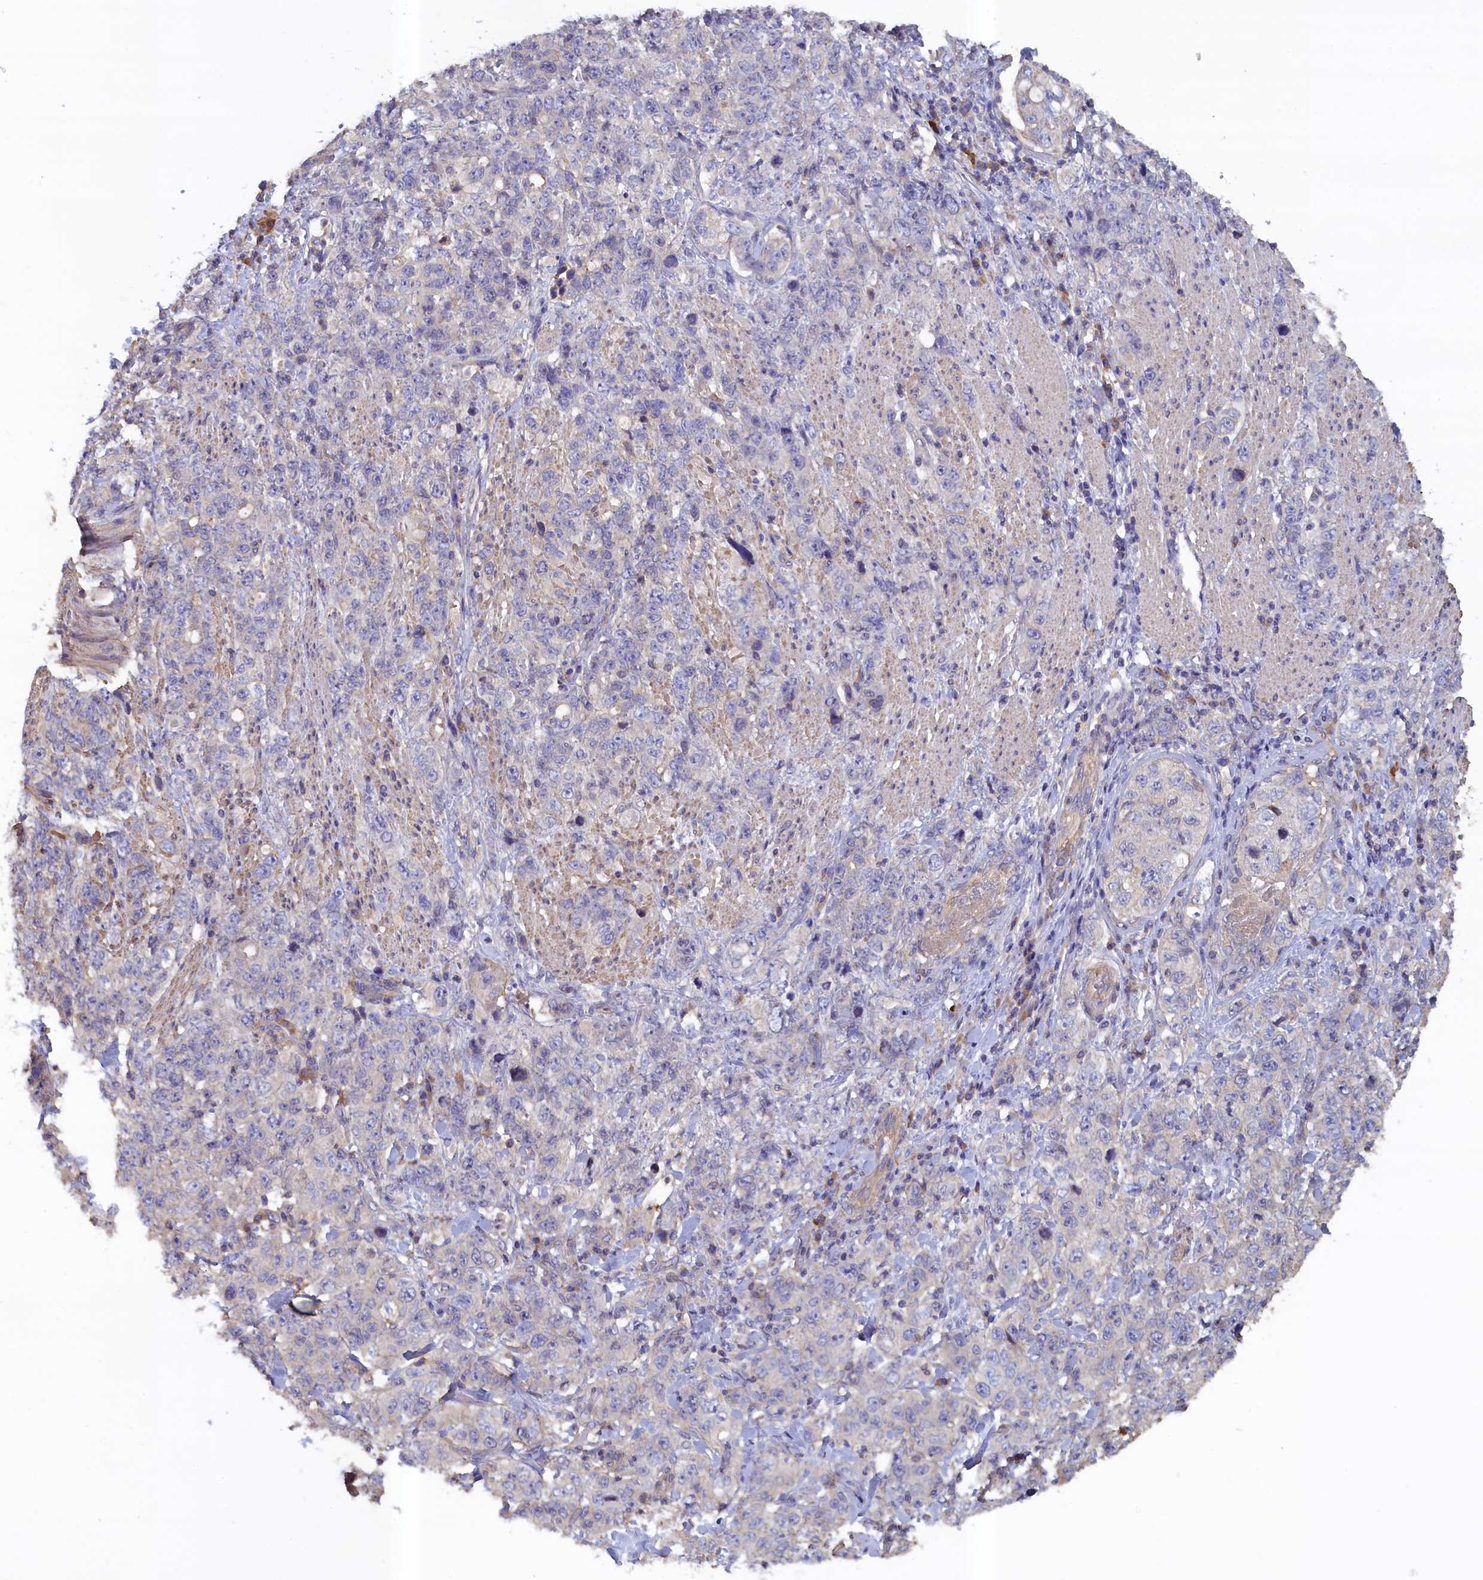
{"staining": {"intensity": "weak", "quantity": "<25%", "location": "cytoplasmic/membranous"}, "tissue": "stomach cancer", "cell_type": "Tumor cells", "image_type": "cancer", "snomed": [{"axis": "morphology", "description": "Adenocarcinoma, NOS"}, {"axis": "topography", "description": "Stomach"}], "caption": "Immunohistochemistry image of stomach adenocarcinoma stained for a protein (brown), which exhibits no expression in tumor cells. (DAB immunohistochemistry (IHC) visualized using brightfield microscopy, high magnification).", "gene": "ANKRD2", "patient": {"sex": "male", "age": 48}}